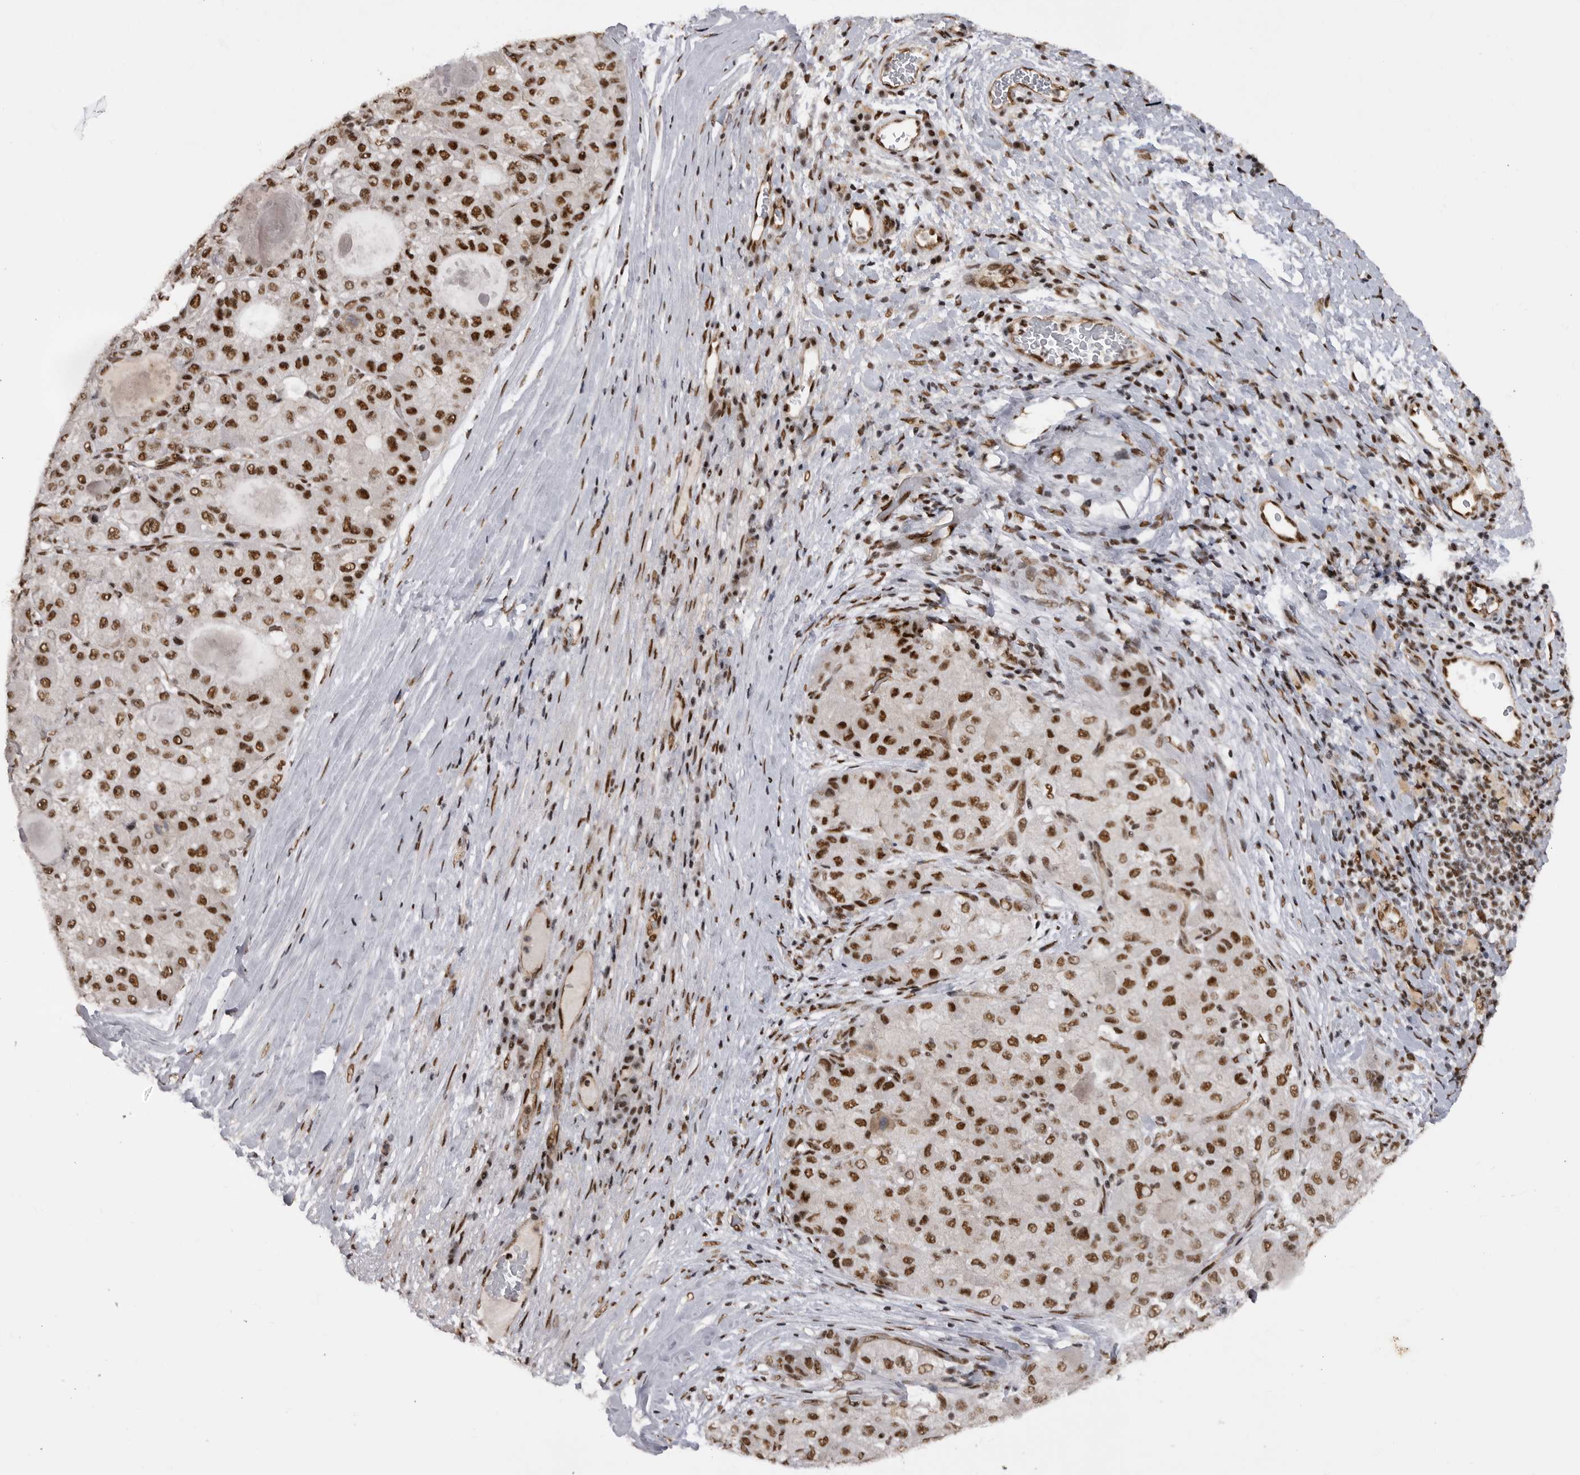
{"staining": {"intensity": "strong", "quantity": ">75%", "location": "nuclear"}, "tissue": "liver cancer", "cell_type": "Tumor cells", "image_type": "cancer", "snomed": [{"axis": "morphology", "description": "Carcinoma, Hepatocellular, NOS"}, {"axis": "topography", "description": "Liver"}], "caption": "Tumor cells display strong nuclear positivity in approximately >75% of cells in liver cancer (hepatocellular carcinoma). (brown staining indicates protein expression, while blue staining denotes nuclei).", "gene": "PPP1R8", "patient": {"sex": "male", "age": 80}}